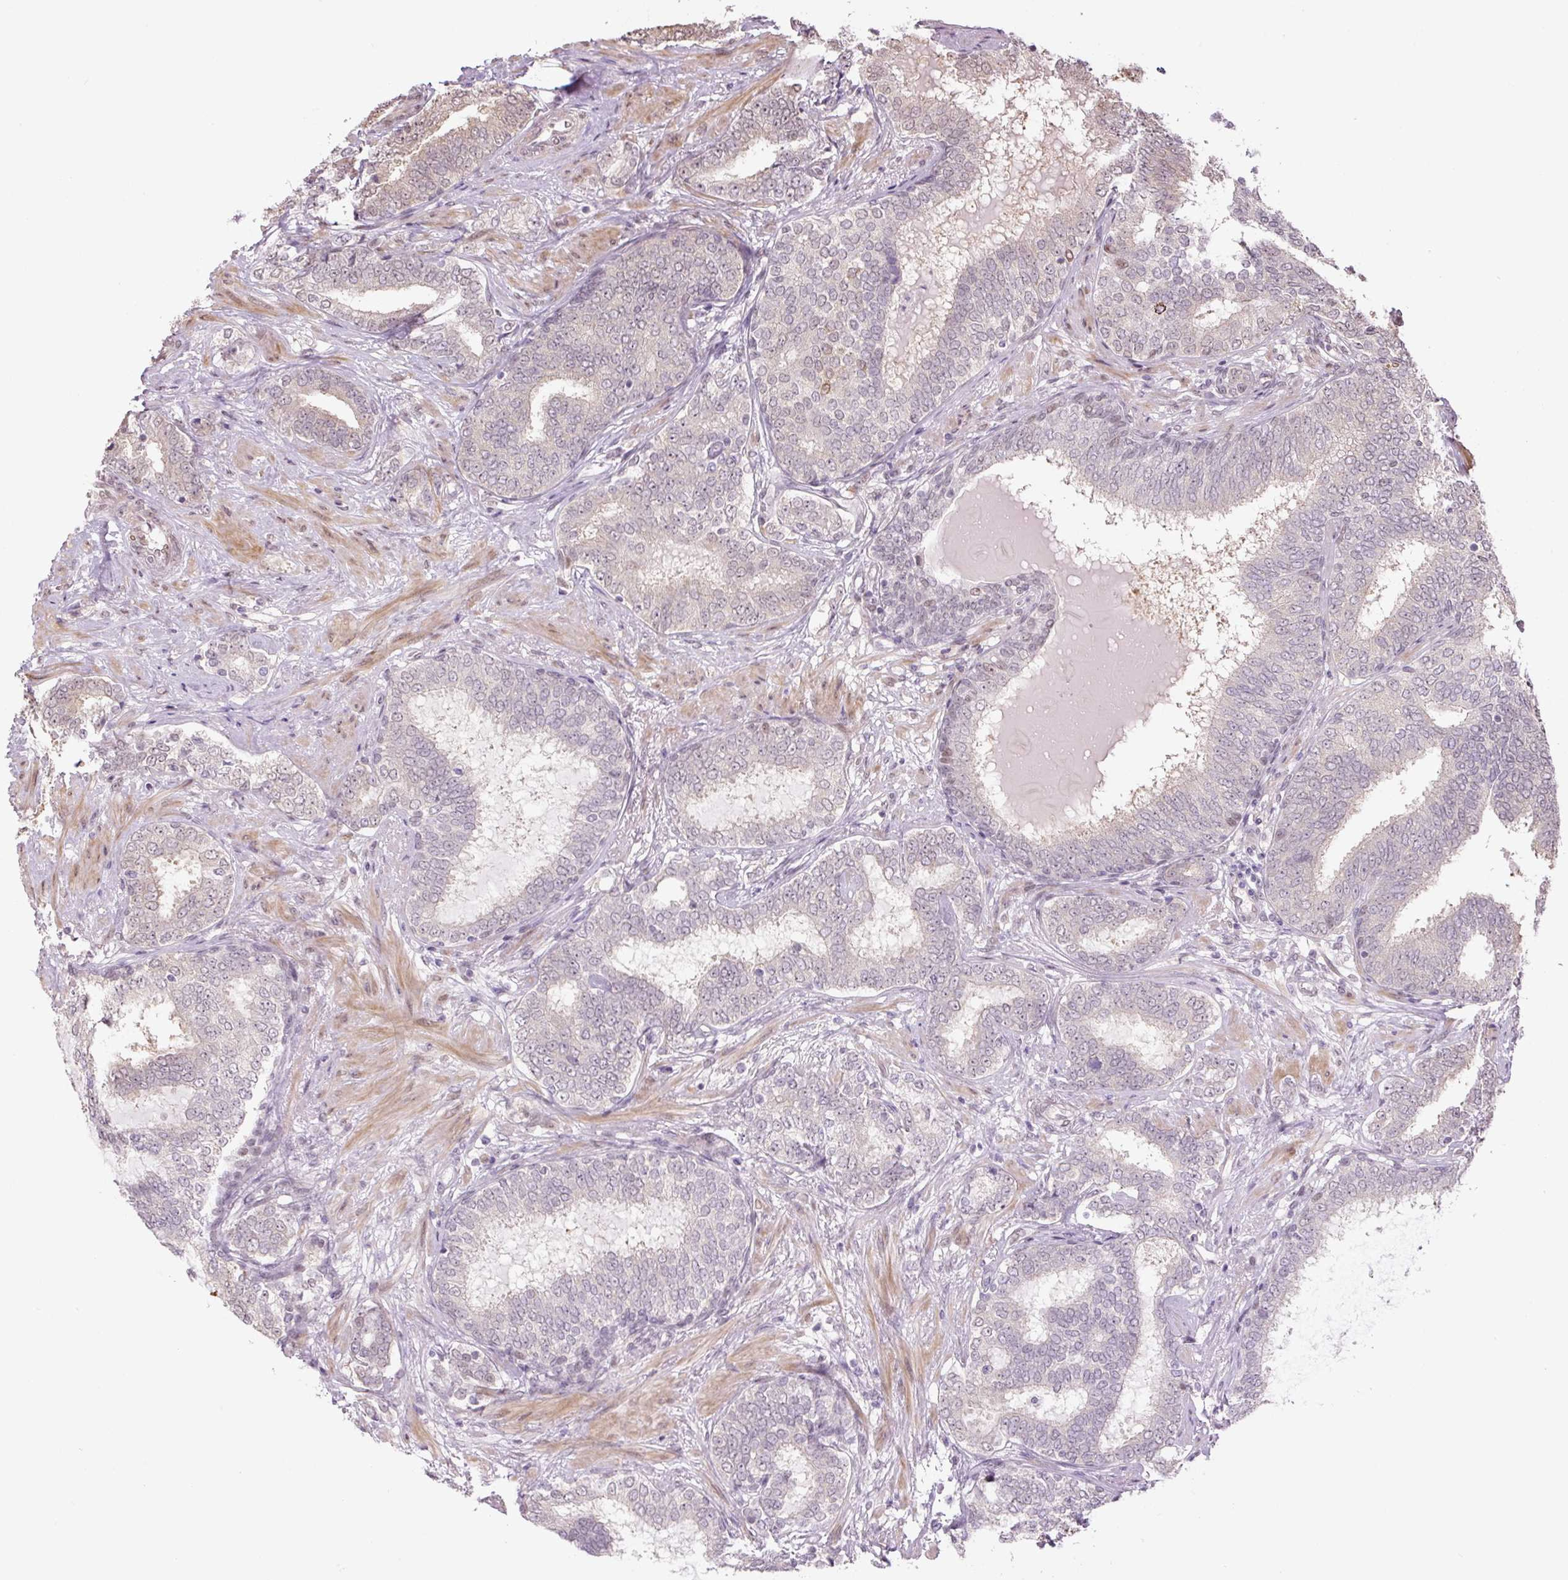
{"staining": {"intensity": "negative", "quantity": "none", "location": "none"}, "tissue": "prostate cancer", "cell_type": "Tumor cells", "image_type": "cancer", "snomed": [{"axis": "morphology", "description": "Adenocarcinoma, High grade"}, {"axis": "topography", "description": "Prostate"}], "caption": "Immunohistochemical staining of high-grade adenocarcinoma (prostate) reveals no significant staining in tumor cells.", "gene": "TCFL5", "patient": {"sex": "male", "age": 72}}